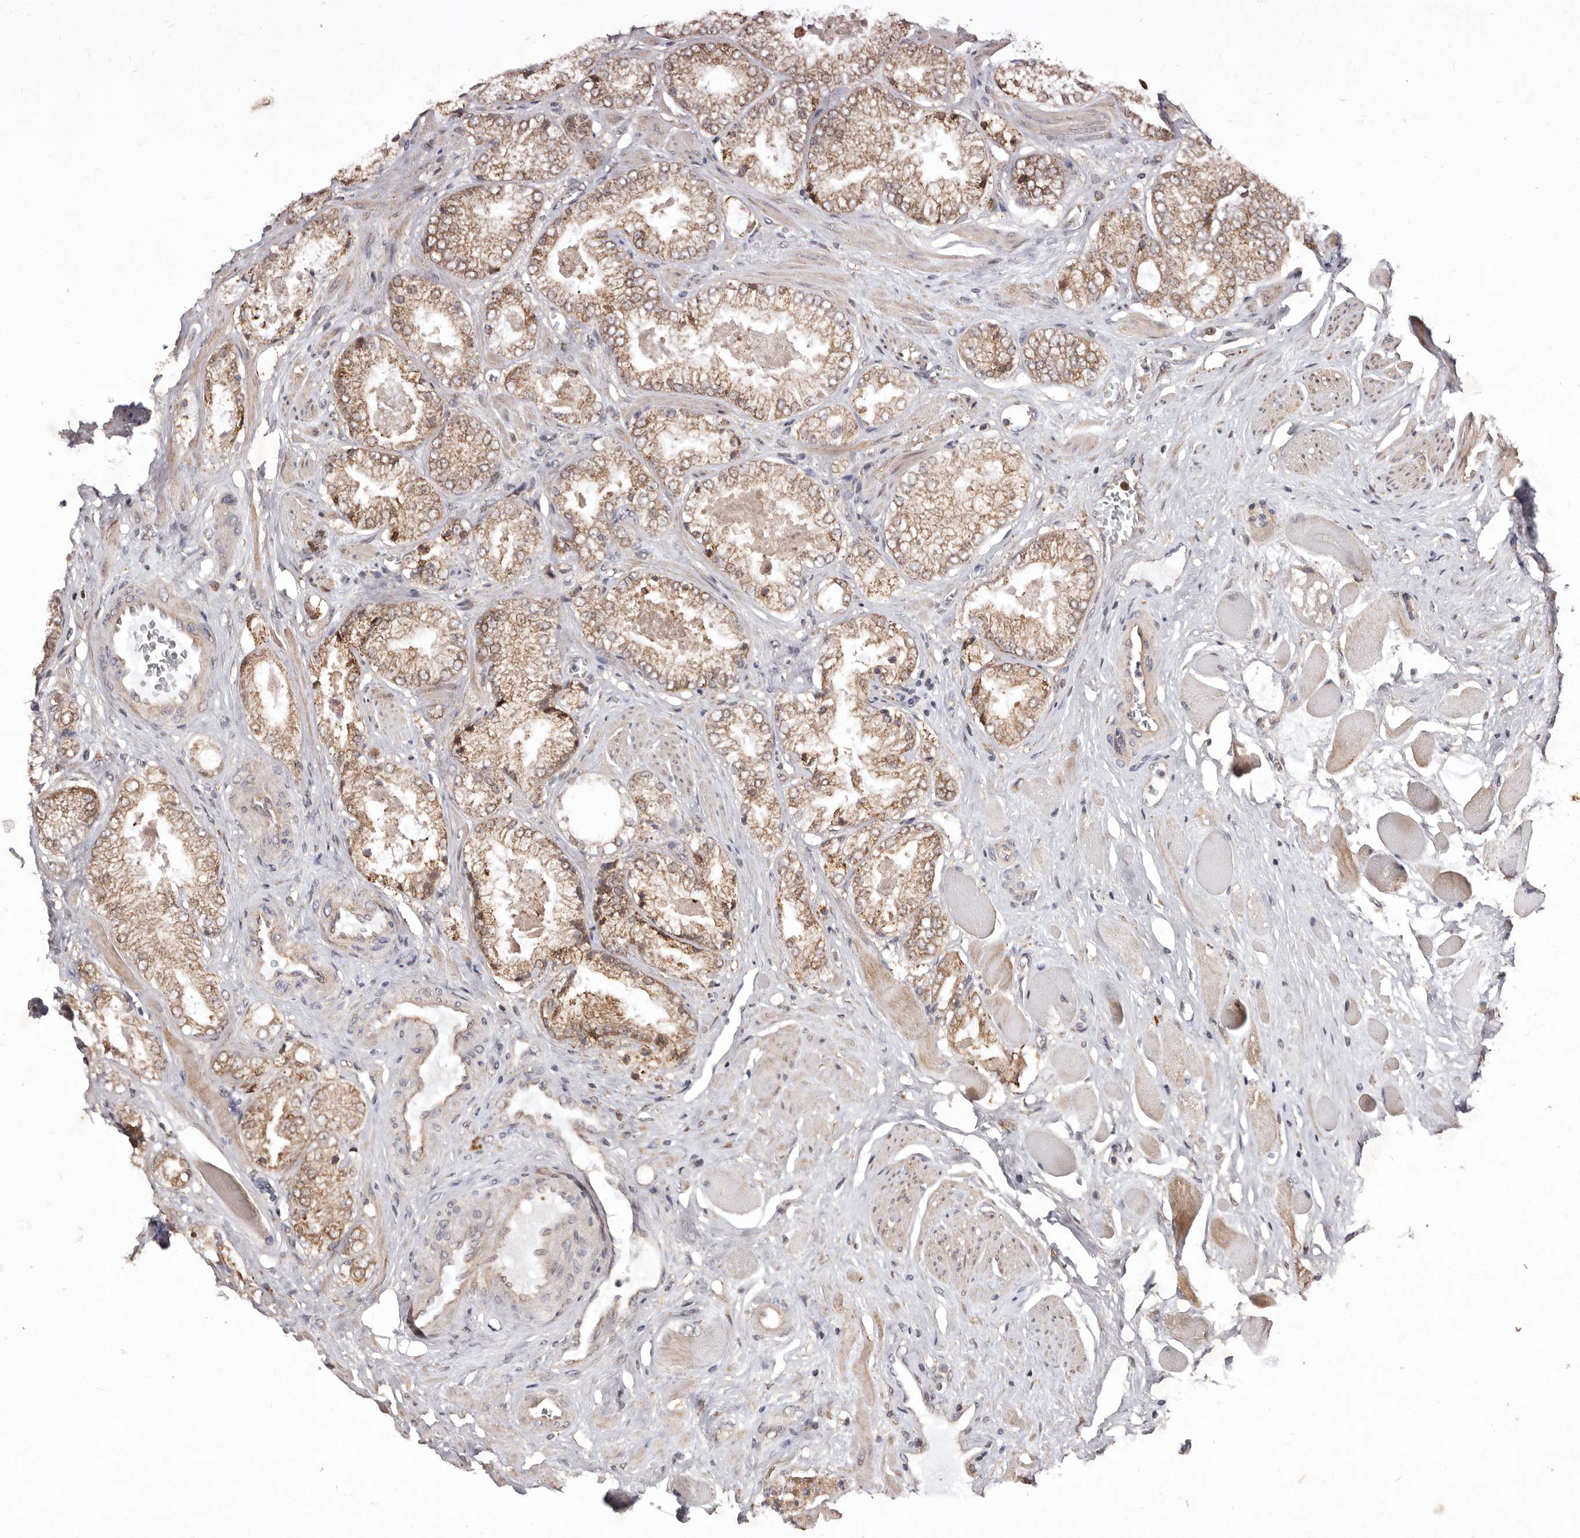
{"staining": {"intensity": "weak", "quantity": ">75%", "location": "cytoplasmic/membranous"}, "tissue": "prostate cancer", "cell_type": "Tumor cells", "image_type": "cancer", "snomed": [{"axis": "morphology", "description": "Adenocarcinoma, High grade"}, {"axis": "topography", "description": "Prostate"}], "caption": "Weak cytoplasmic/membranous staining for a protein is identified in about >75% of tumor cells of adenocarcinoma (high-grade) (prostate) using IHC.", "gene": "RRM2B", "patient": {"sex": "male", "age": 58}}